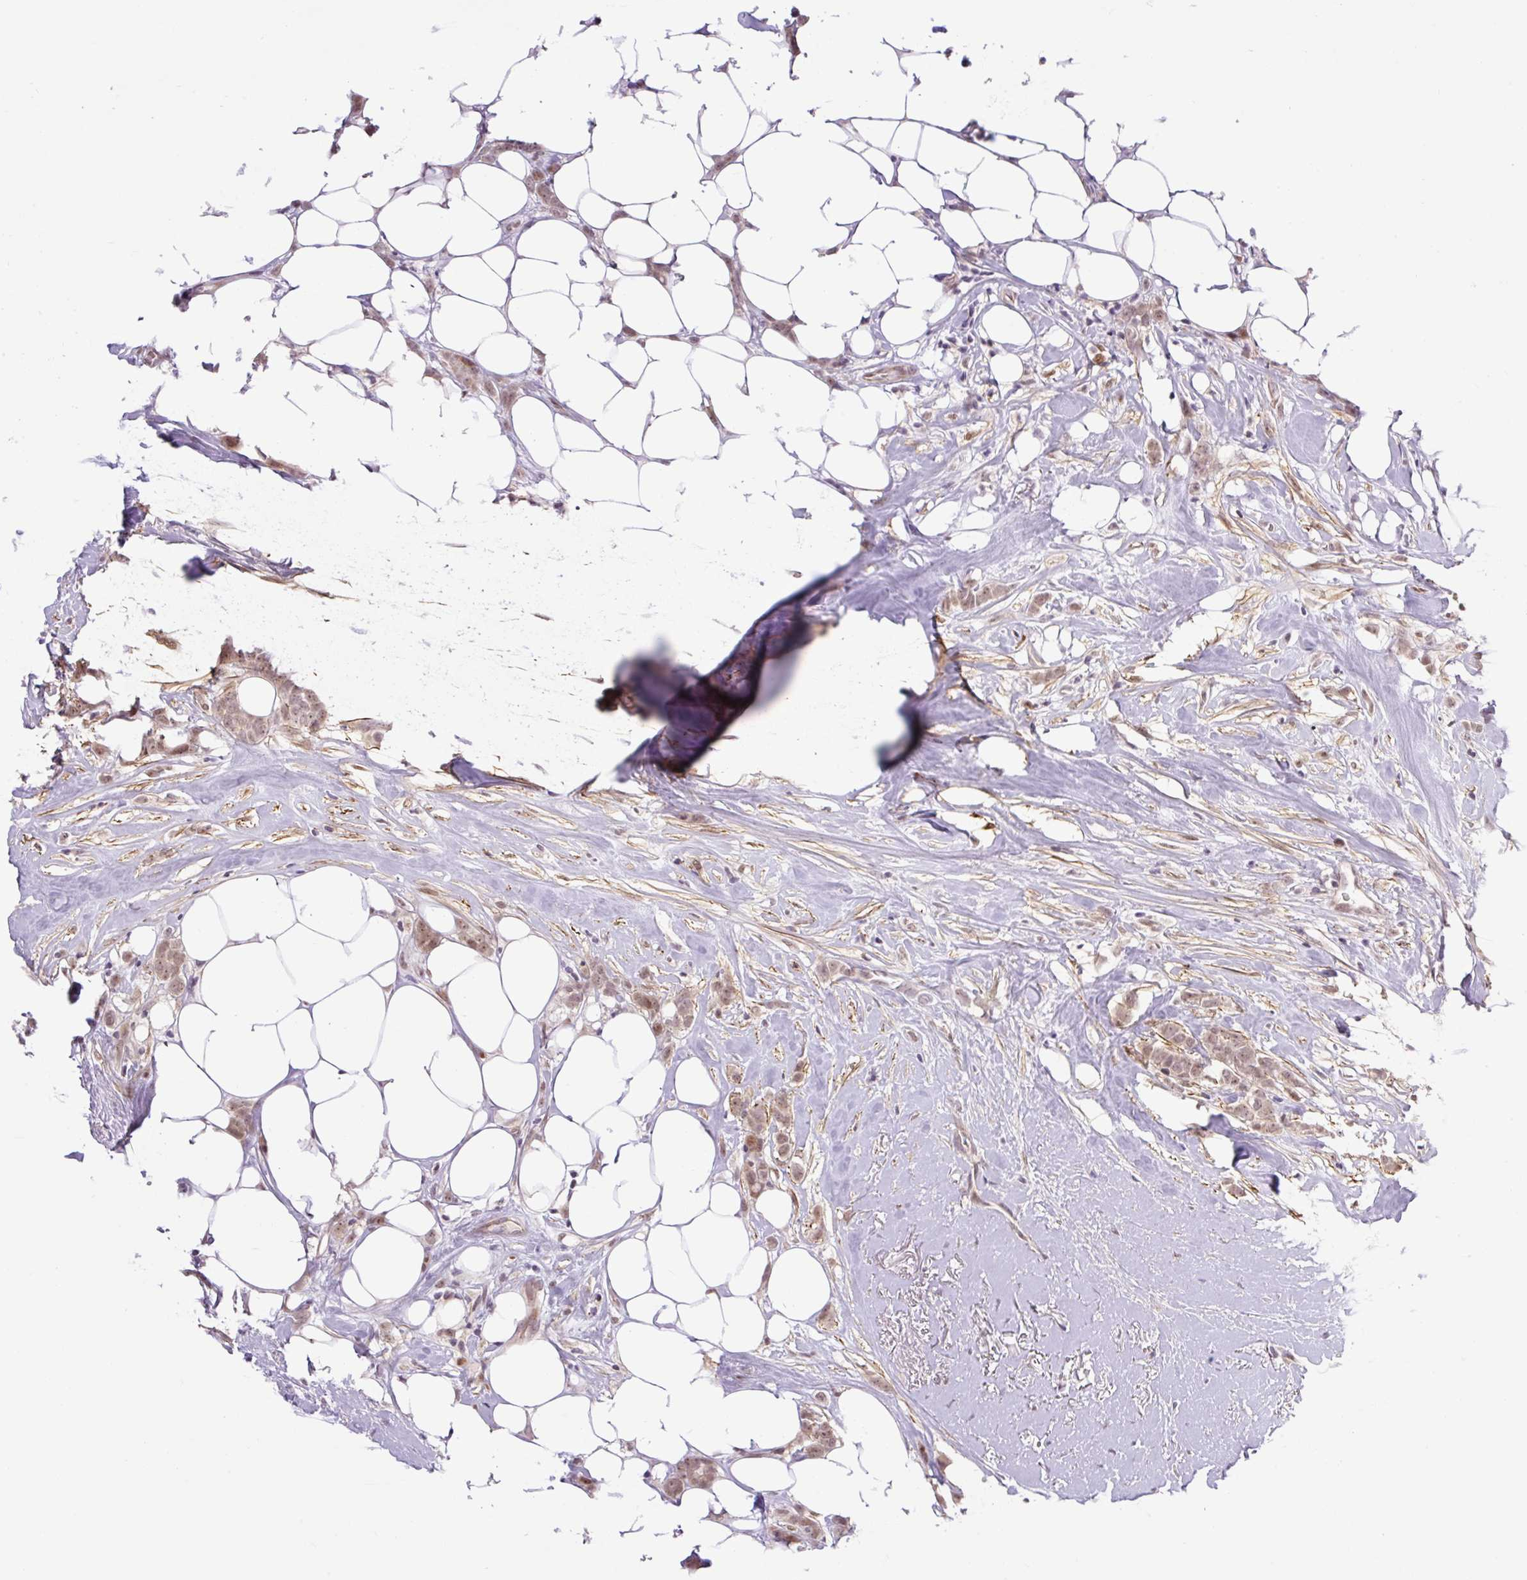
{"staining": {"intensity": "moderate", "quantity": ">75%", "location": "nuclear"}, "tissue": "breast cancer", "cell_type": "Tumor cells", "image_type": "cancer", "snomed": [{"axis": "morphology", "description": "Duct carcinoma"}, {"axis": "topography", "description": "Breast"}], "caption": "A micrograph of human breast cancer stained for a protein exhibits moderate nuclear brown staining in tumor cells.", "gene": "ICE1", "patient": {"sex": "female", "age": 80}}